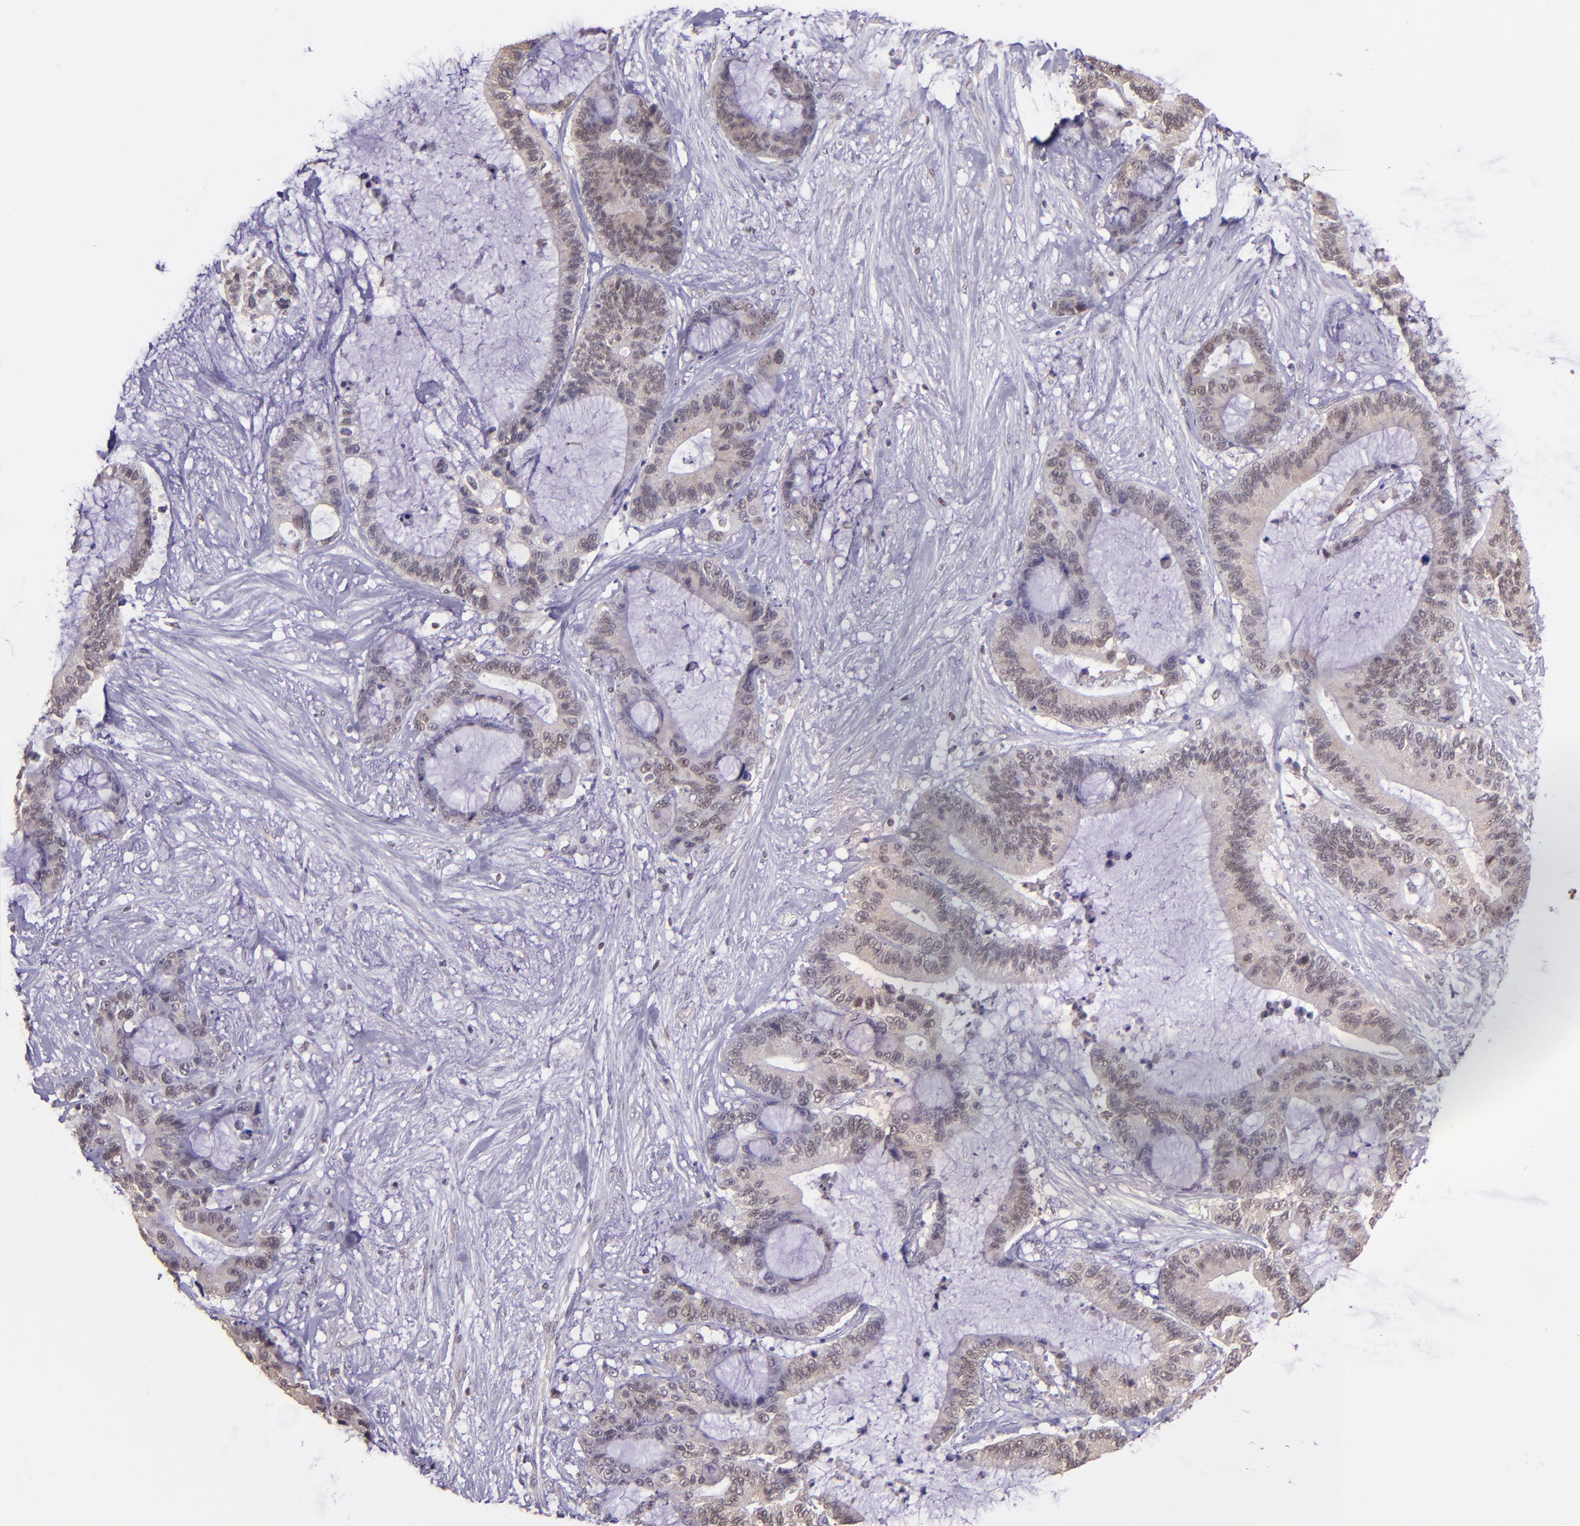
{"staining": {"intensity": "weak", "quantity": "25%-75%", "location": "nuclear"}, "tissue": "liver cancer", "cell_type": "Tumor cells", "image_type": "cancer", "snomed": [{"axis": "morphology", "description": "Cholangiocarcinoma"}, {"axis": "topography", "description": "Liver"}], "caption": "Tumor cells demonstrate low levels of weak nuclear staining in approximately 25%-75% of cells in human liver cholangiocarcinoma.", "gene": "ELF1", "patient": {"sex": "female", "age": 73}}